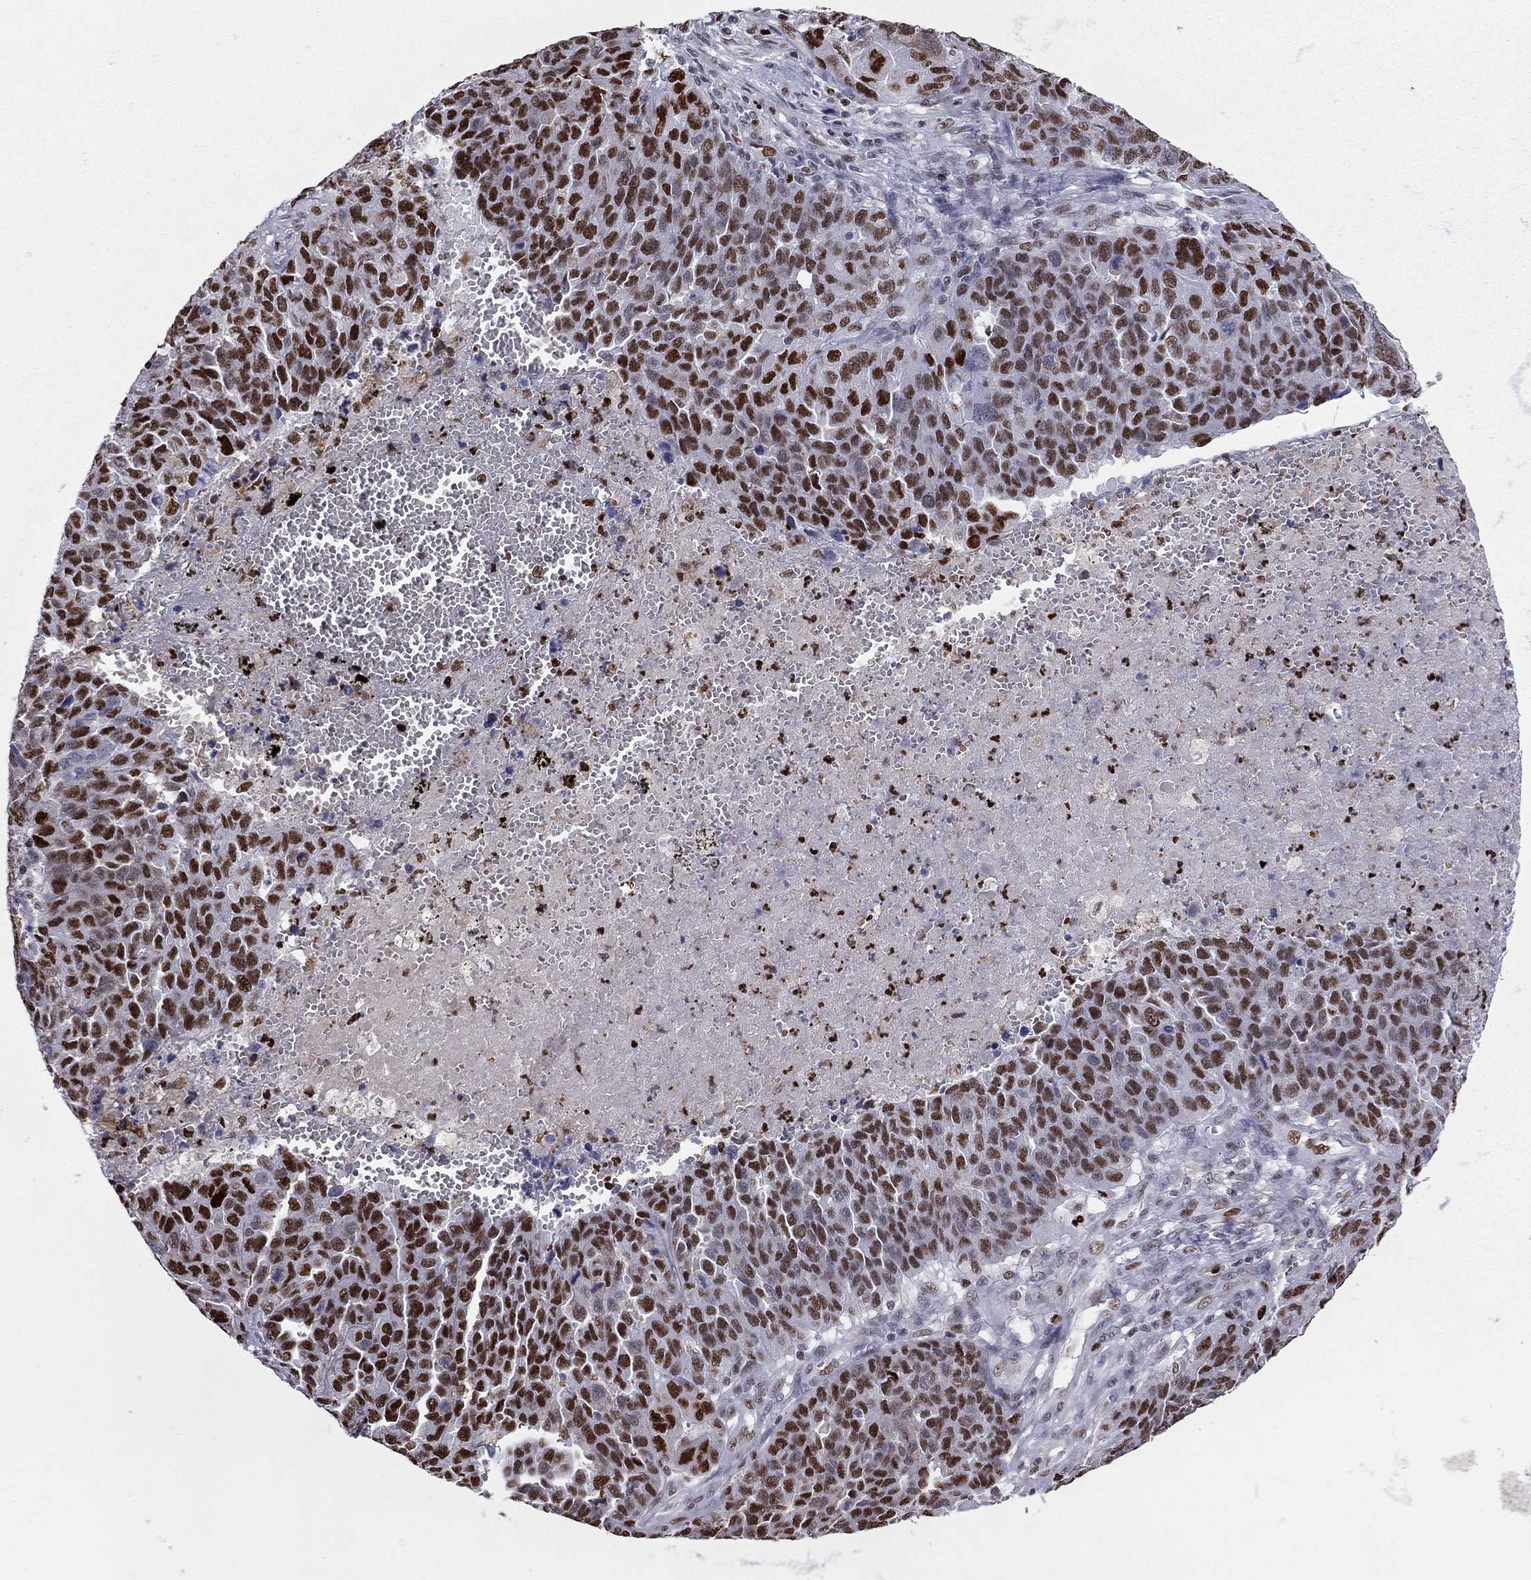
{"staining": {"intensity": "strong", "quantity": ">75%", "location": "nuclear"}, "tissue": "ovarian cancer", "cell_type": "Tumor cells", "image_type": "cancer", "snomed": [{"axis": "morphology", "description": "Cystadenocarcinoma, serous, NOS"}, {"axis": "topography", "description": "Ovary"}], "caption": "Immunohistochemical staining of human serous cystadenocarcinoma (ovarian) exhibits high levels of strong nuclear expression in about >75% of tumor cells. (brown staining indicates protein expression, while blue staining denotes nuclei).", "gene": "PCGF3", "patient": {"sex": "female", "age": 87}}